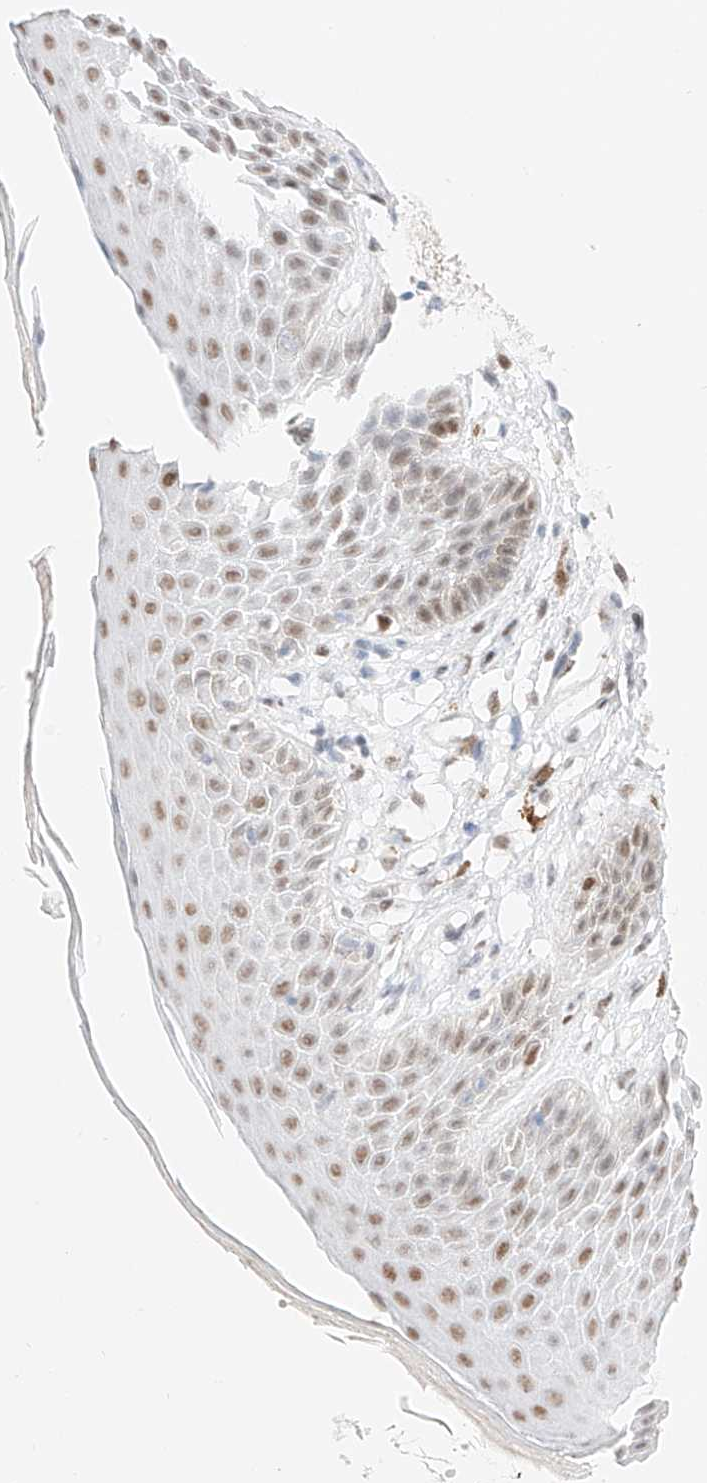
{"staining": {"intensity": "moderate", "quantity": "<25%", "location": "nuclear"}, "tissue": "skin", "cell_type": "Epidermal cells", "image_type": "normal", "snomed": [{"axis": "morphology", "description": "Normal tissue, NOS"}, {"axis": "topography", "description": "Anal"}], "caption": "This histopathology image shows immunohistochemistry staining of unremarkable human skin, with low moderate nuclear expression in about <25% of epidermal cells.", "gene": "APIP", "patient": {"sex": "male", "age": 74}}